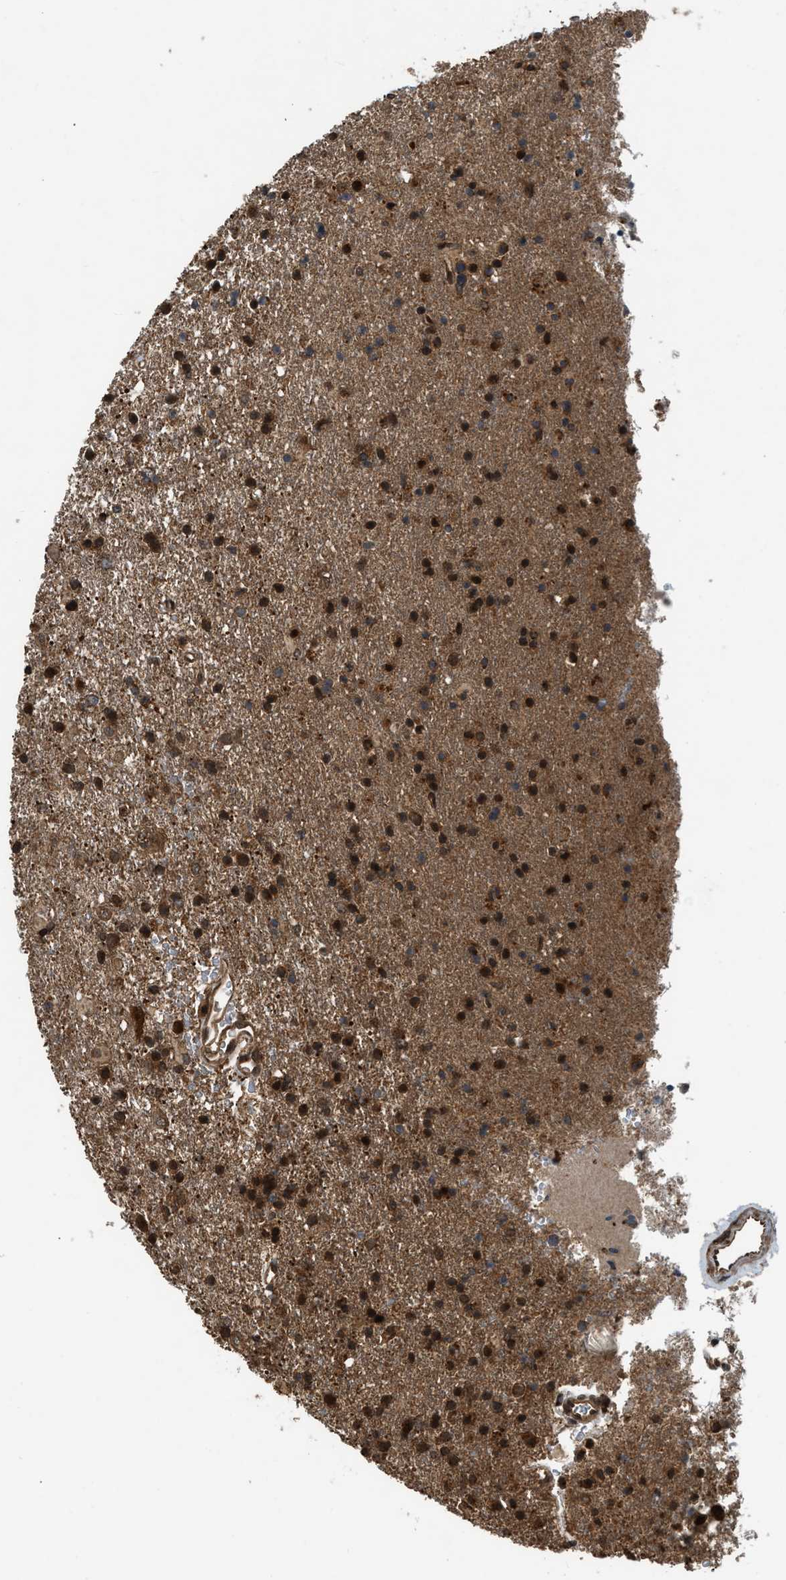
{"staining": {"intensity": "strong", "quantity": ">75%", "location": "cytoplasmic/membranous,nuclear"}, "tissue": "glioma", "cell_type": "Tumor cells", "image_type": "cancer", "snomed": [{"axis": "morphology", "description": "Glioma, malignant, Low grade"}, {"axis": "topography", "description": "Brain"}], "caption": "Immunohistochemical staining of glioma reveals high levels of strong cytoplasmic/membranous and nuclear protein expression in approximately >75% of tumor cells.", "gene": "RPS6KB1", "patient": {"sex": "male", "age": 65}}